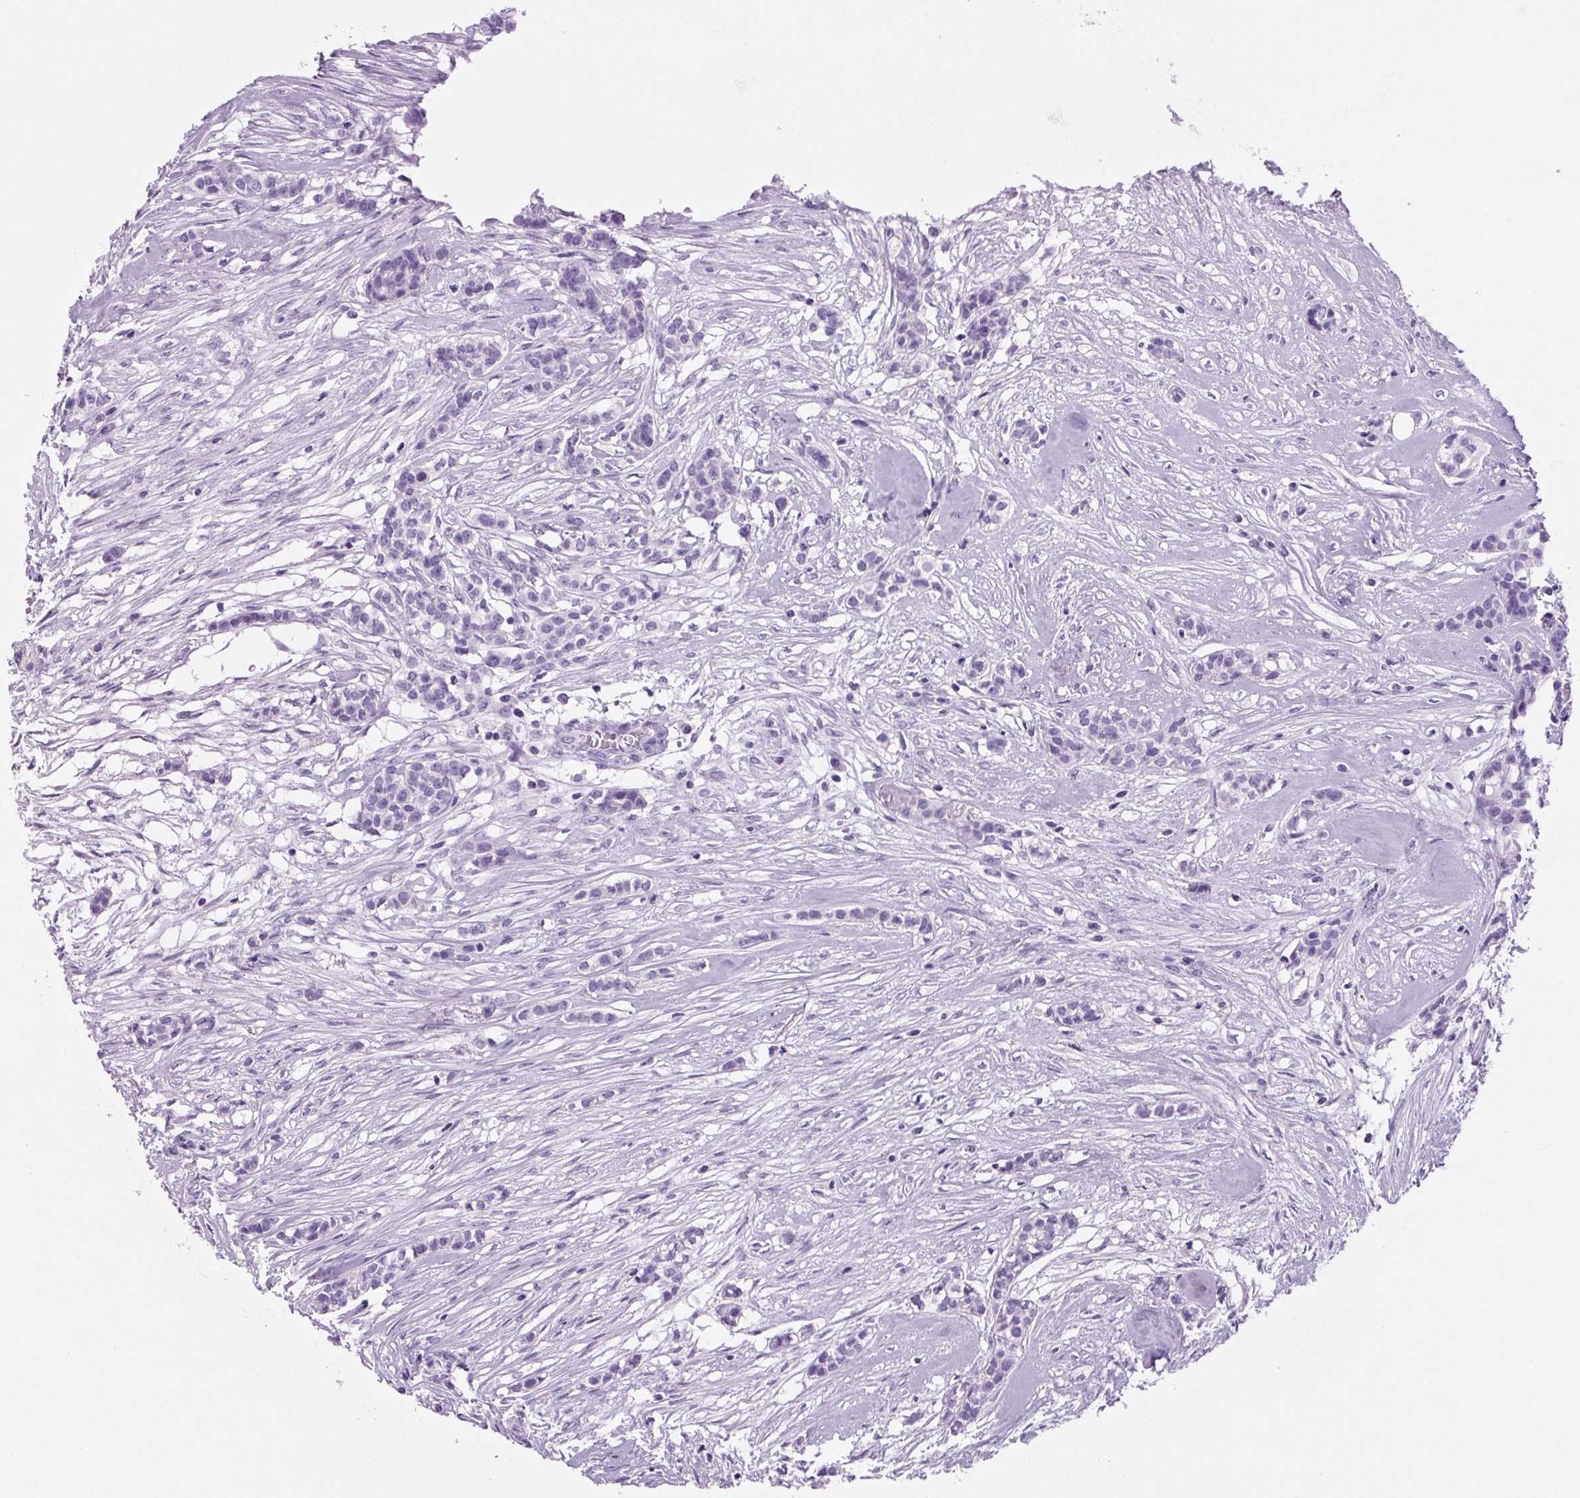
{"staining": {"intensity": "negative", "quantity": "none", "location": "none"}, "tissue": "head and neck cancer", "cell_type": "Tumor cells", "image_type": "cancer", "snomed": [{"axis": "morphology", "description": "Adenocarcinoma, NOS"}, {"axis": "topography", "description": "Head-Neck"}], "caption": "A high-resolution micrograph shows immunohistochemistry (IHC) staining of head and neck cancer, which demonstrates no significant expression in tumor cells.", "gene": "PRRT1", "patient": {"sex": "male", "age": 81}}